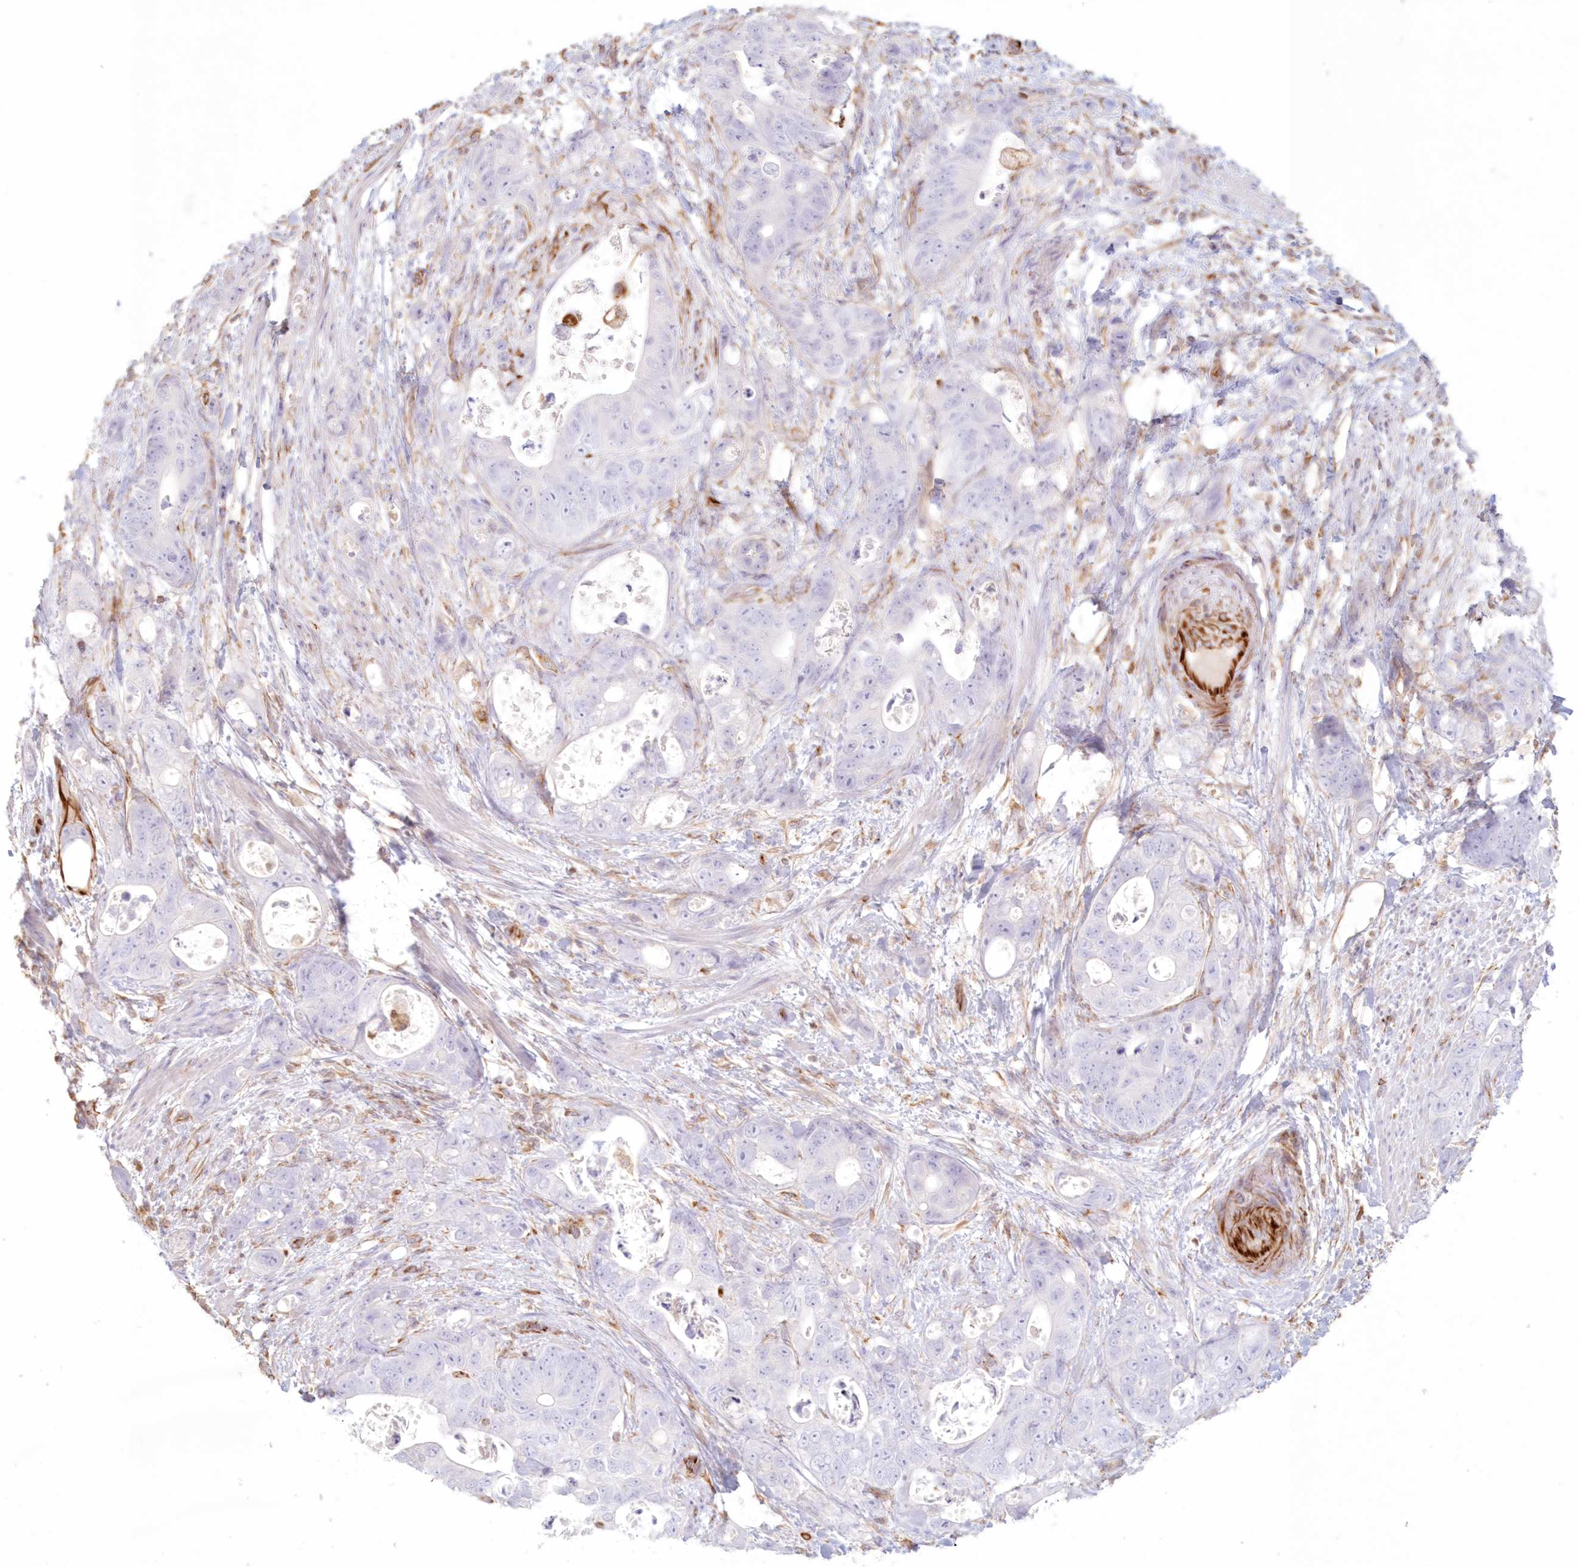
{"staining": {"intensity": "negative", "quantity": "none", "location": "none"}, "tissue": "stomach cancer", "cell_type": "Tumor cells", "image_type": "cancer", "snomed": [{"axis": "morphology", "description": "Adenocarcinoma, NOS"}, {"axis": "topography", "description": "Stomach"}], "caption": "Tumor cells are negative for brown protein staining in stomach cancer.", "gene": "DMRTB1", "patient": {"sex": "female", "age": 89}}